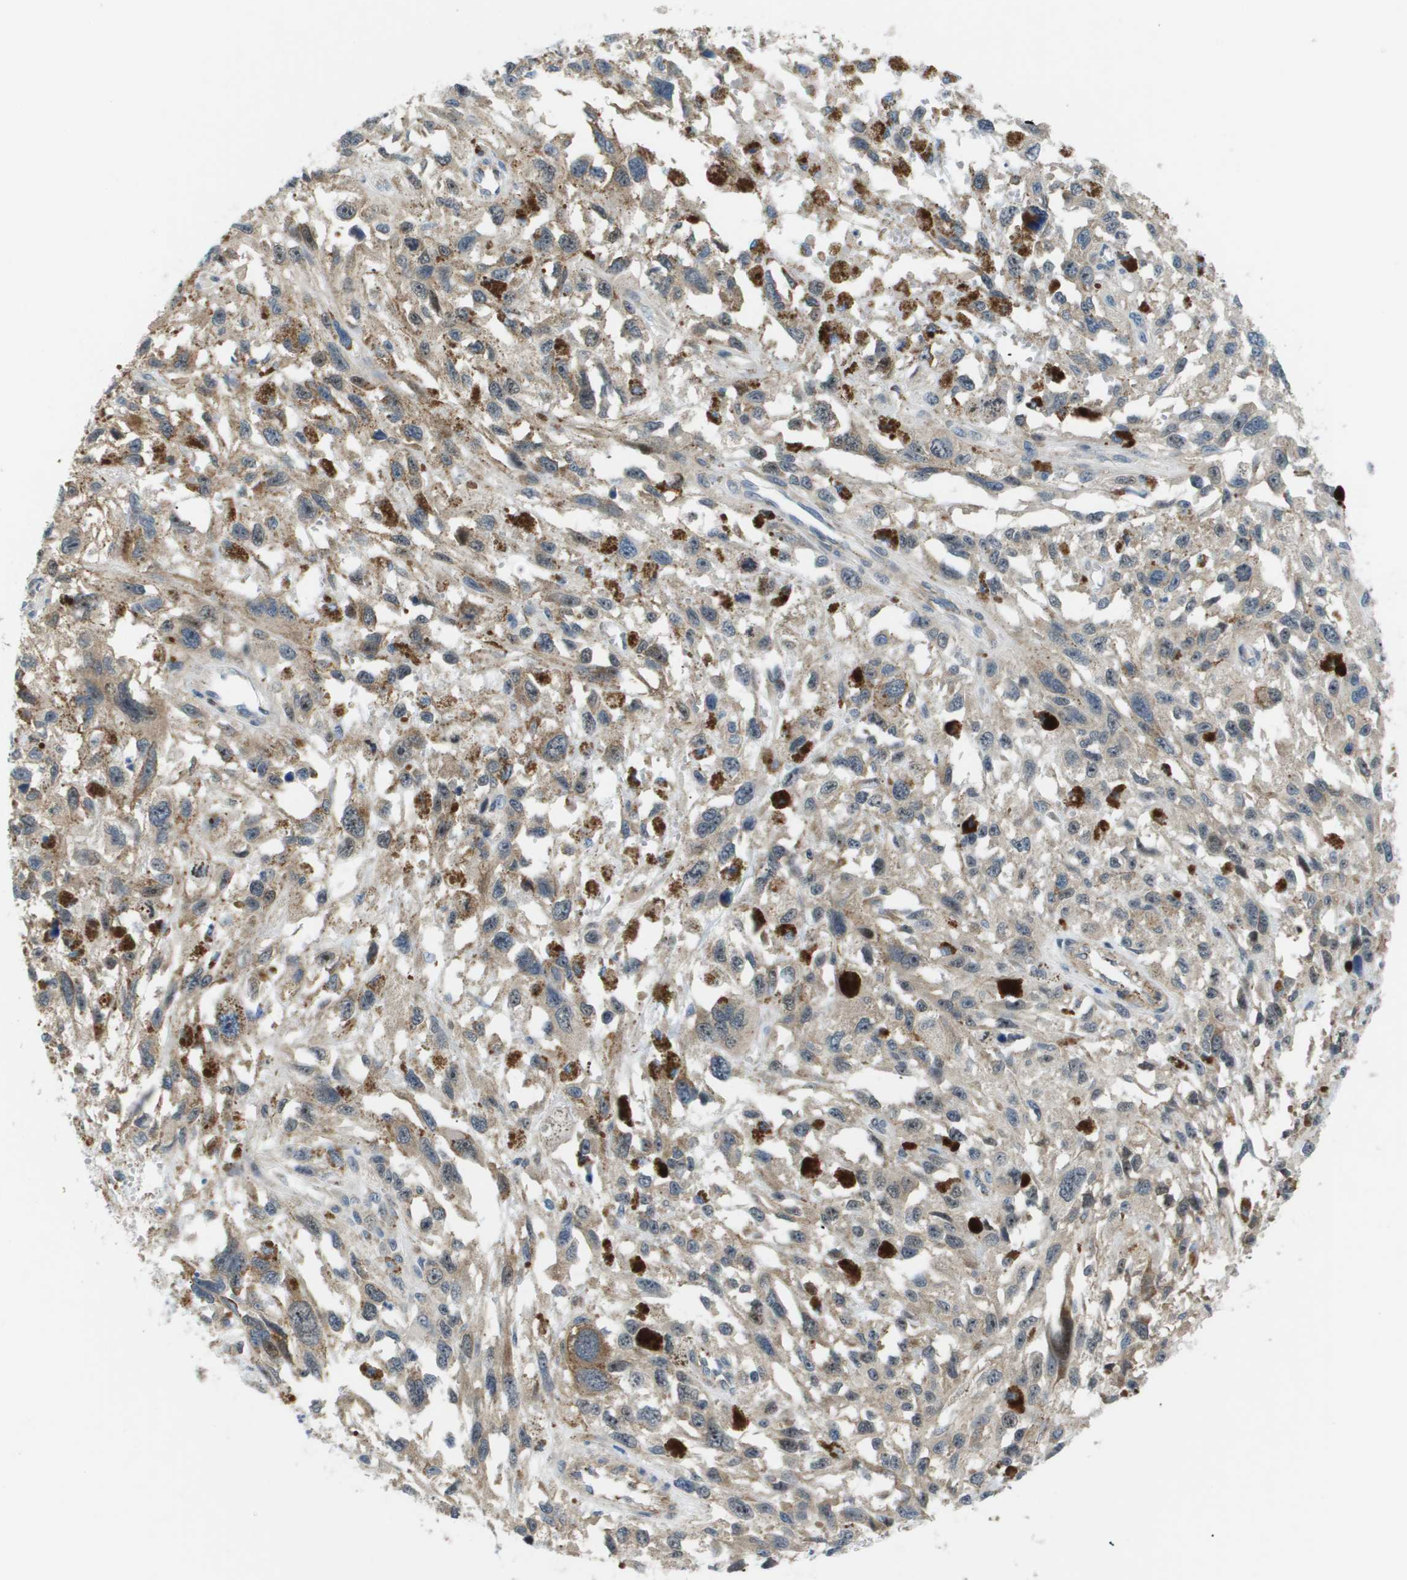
{"staining": {"intensity": "weak", "quantity": ">75%", "location": "cytoplasmic/membranous"}, "tissue": "melanoma", "cell_type": "Tumor cells", "image_type": "cancer", "snomed": [{"axis": "morphology", "description": "Malignant melanoma, Metastatic site"}, {"axis": "topography", "description": "Lymph node"}], "caption": "Protein expression analysis of human malignant melanoma (metastatic site) reveals weak cytoplasmic/membranous positivity in about >75% of tumor cells.", "gene": "OTUD5", "patient": {"sex": "male", "age": 59}}